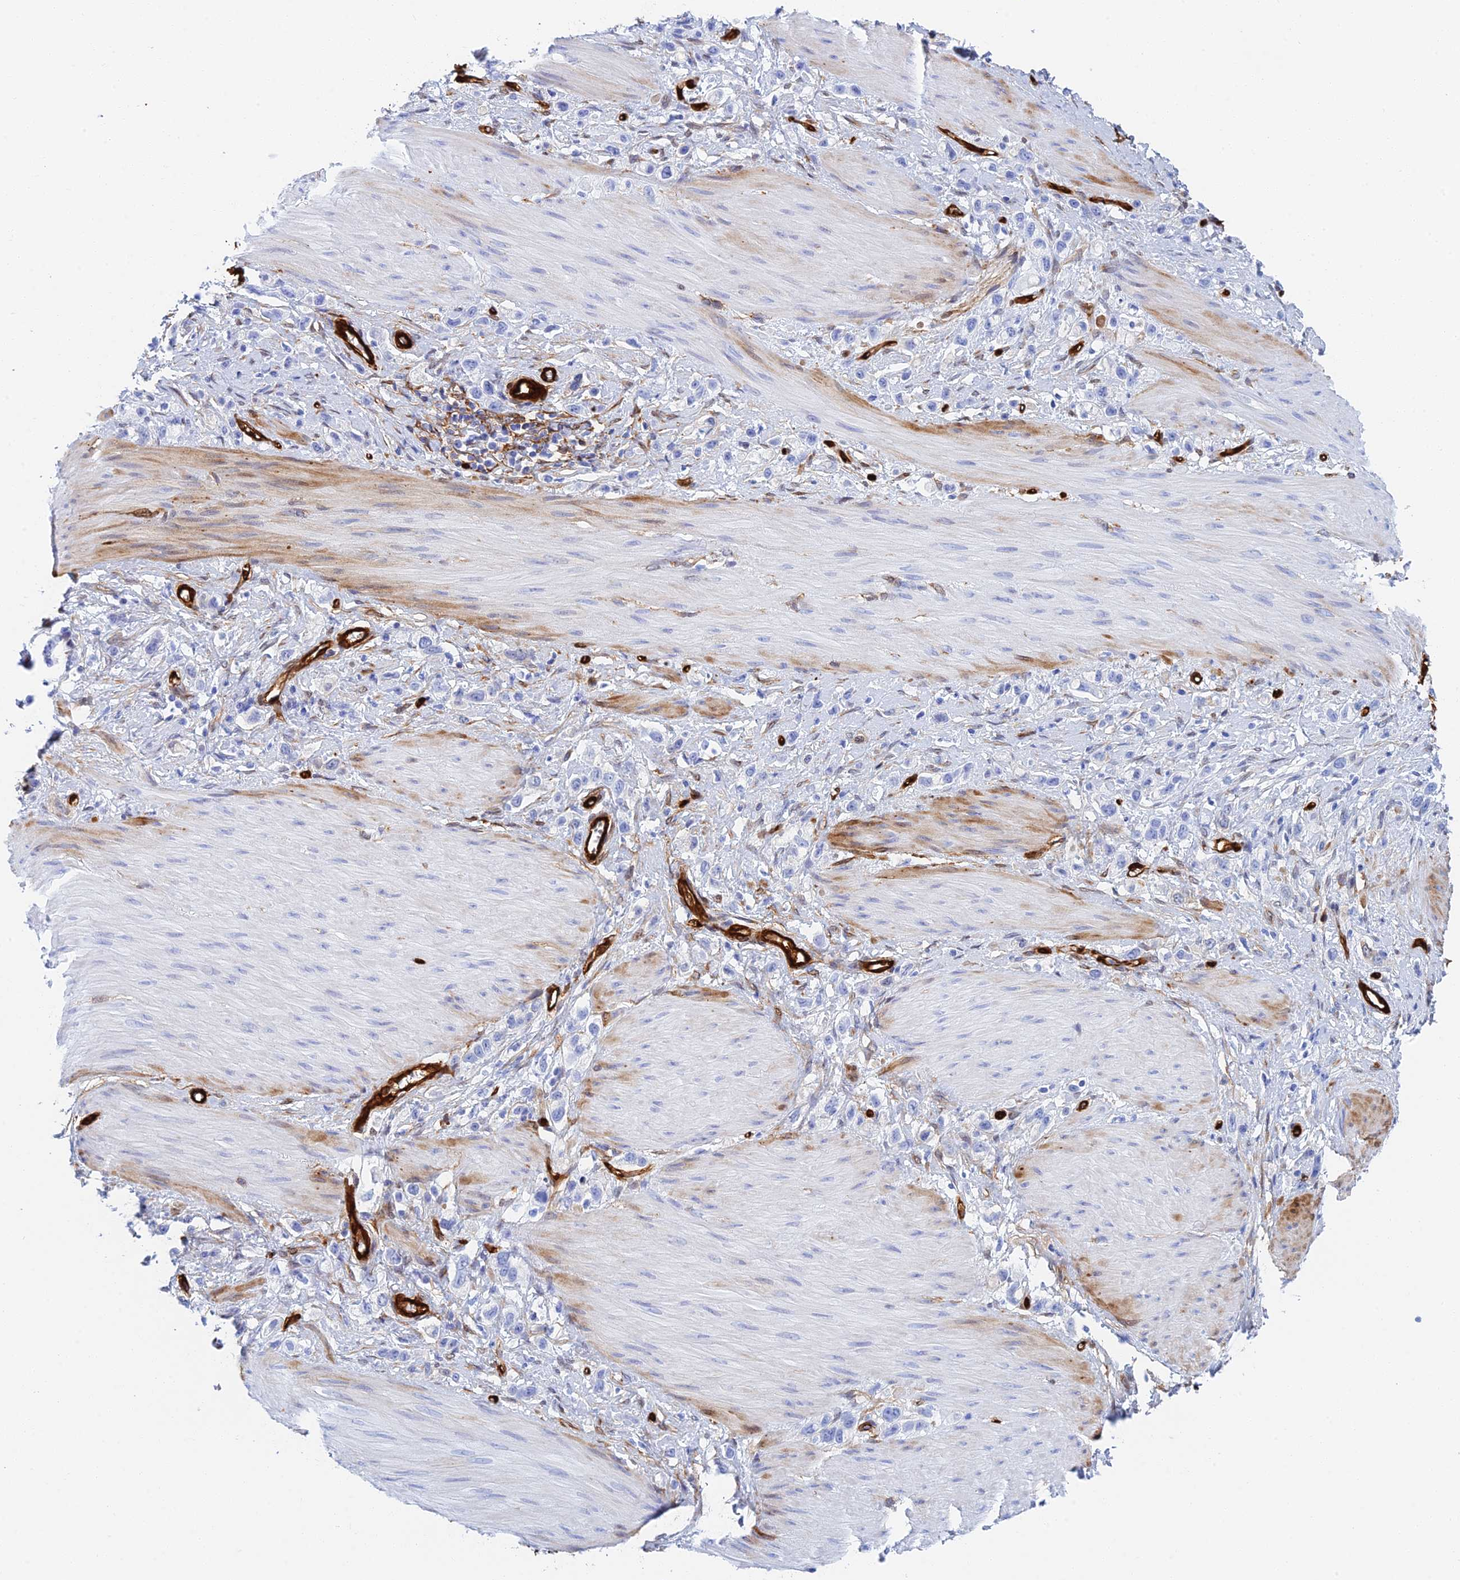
{"staining": {"intensity": "negative", "quantity": "none", "location": "none"}, "tissue": "stomach cancer", "cell_type": "Tumor cells", "image_type": "cancer", "snomed": [{"axis": "morphology", "description": "Adenocarcinoma, NOS"}, {"axis": "topography", "description": "Stomach"}], "caption": "This micrograph is of stomach cancer (adenocarcinoma) stained with IHC to label a protein in brown with the nuclei are counter-stained blue. There is no expression in tumor cells.", "gene": "CRIP2", "patient": {"sex": "female", "age": 65}}